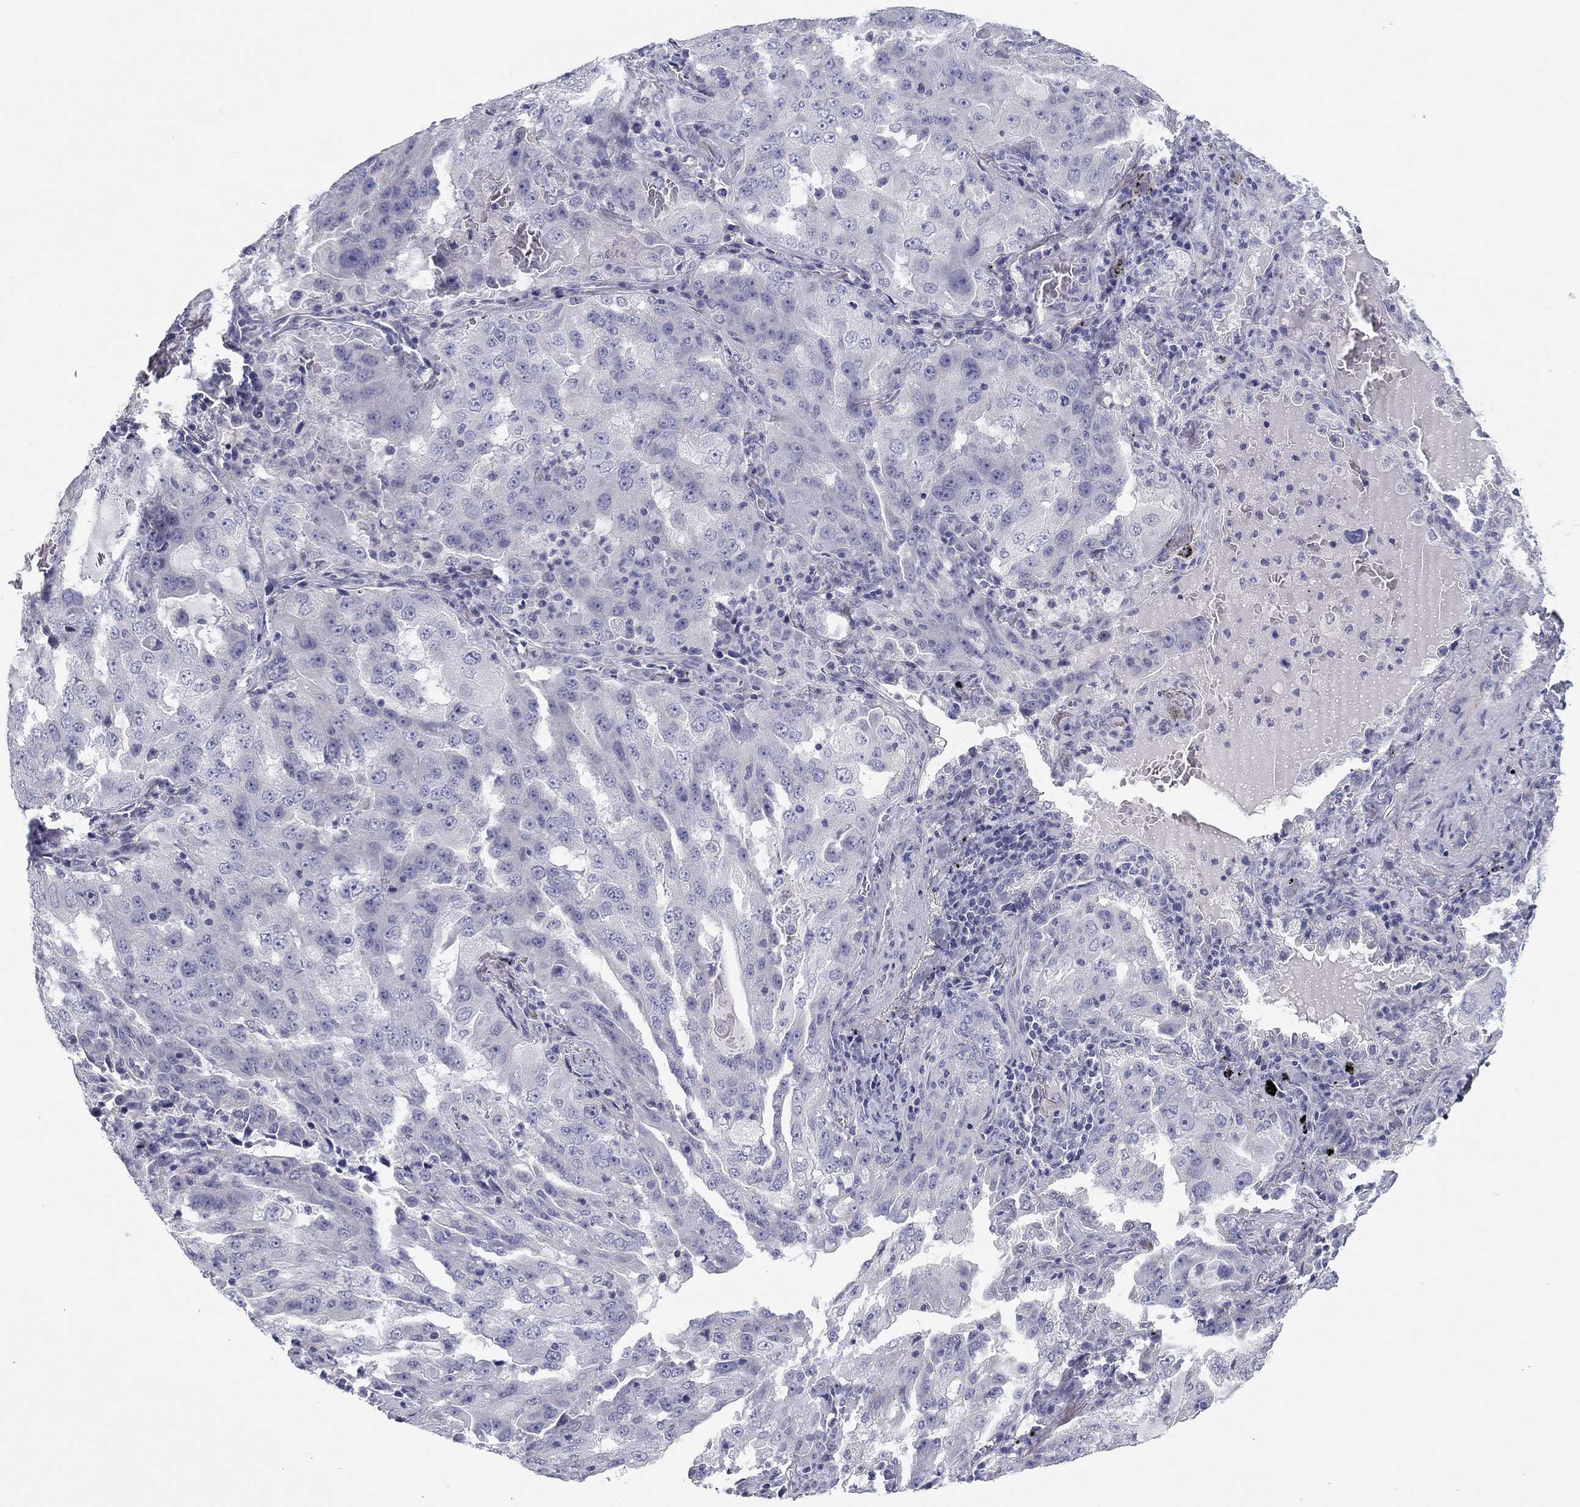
{"staining": {"intensity": "negative", "quantity": "none", "location": "none"}, "tissue": "lung cancer", "cell_type": "Tumor cells", "image_type": "cancer", "snomed": [{"axis": "morphology", "description": "Adenocarcinoma, NOS"}, {"axis": "topography", "description": "Lung"}], "caption": "DAB (3,3'-diaminobenzidine) immunohistochemical staining of lung adenocarcinoma demonstrates no significant expression in tumor cells.", "gene": "SEPTIN3", "patient": {"sex": "female", "age": 61}}